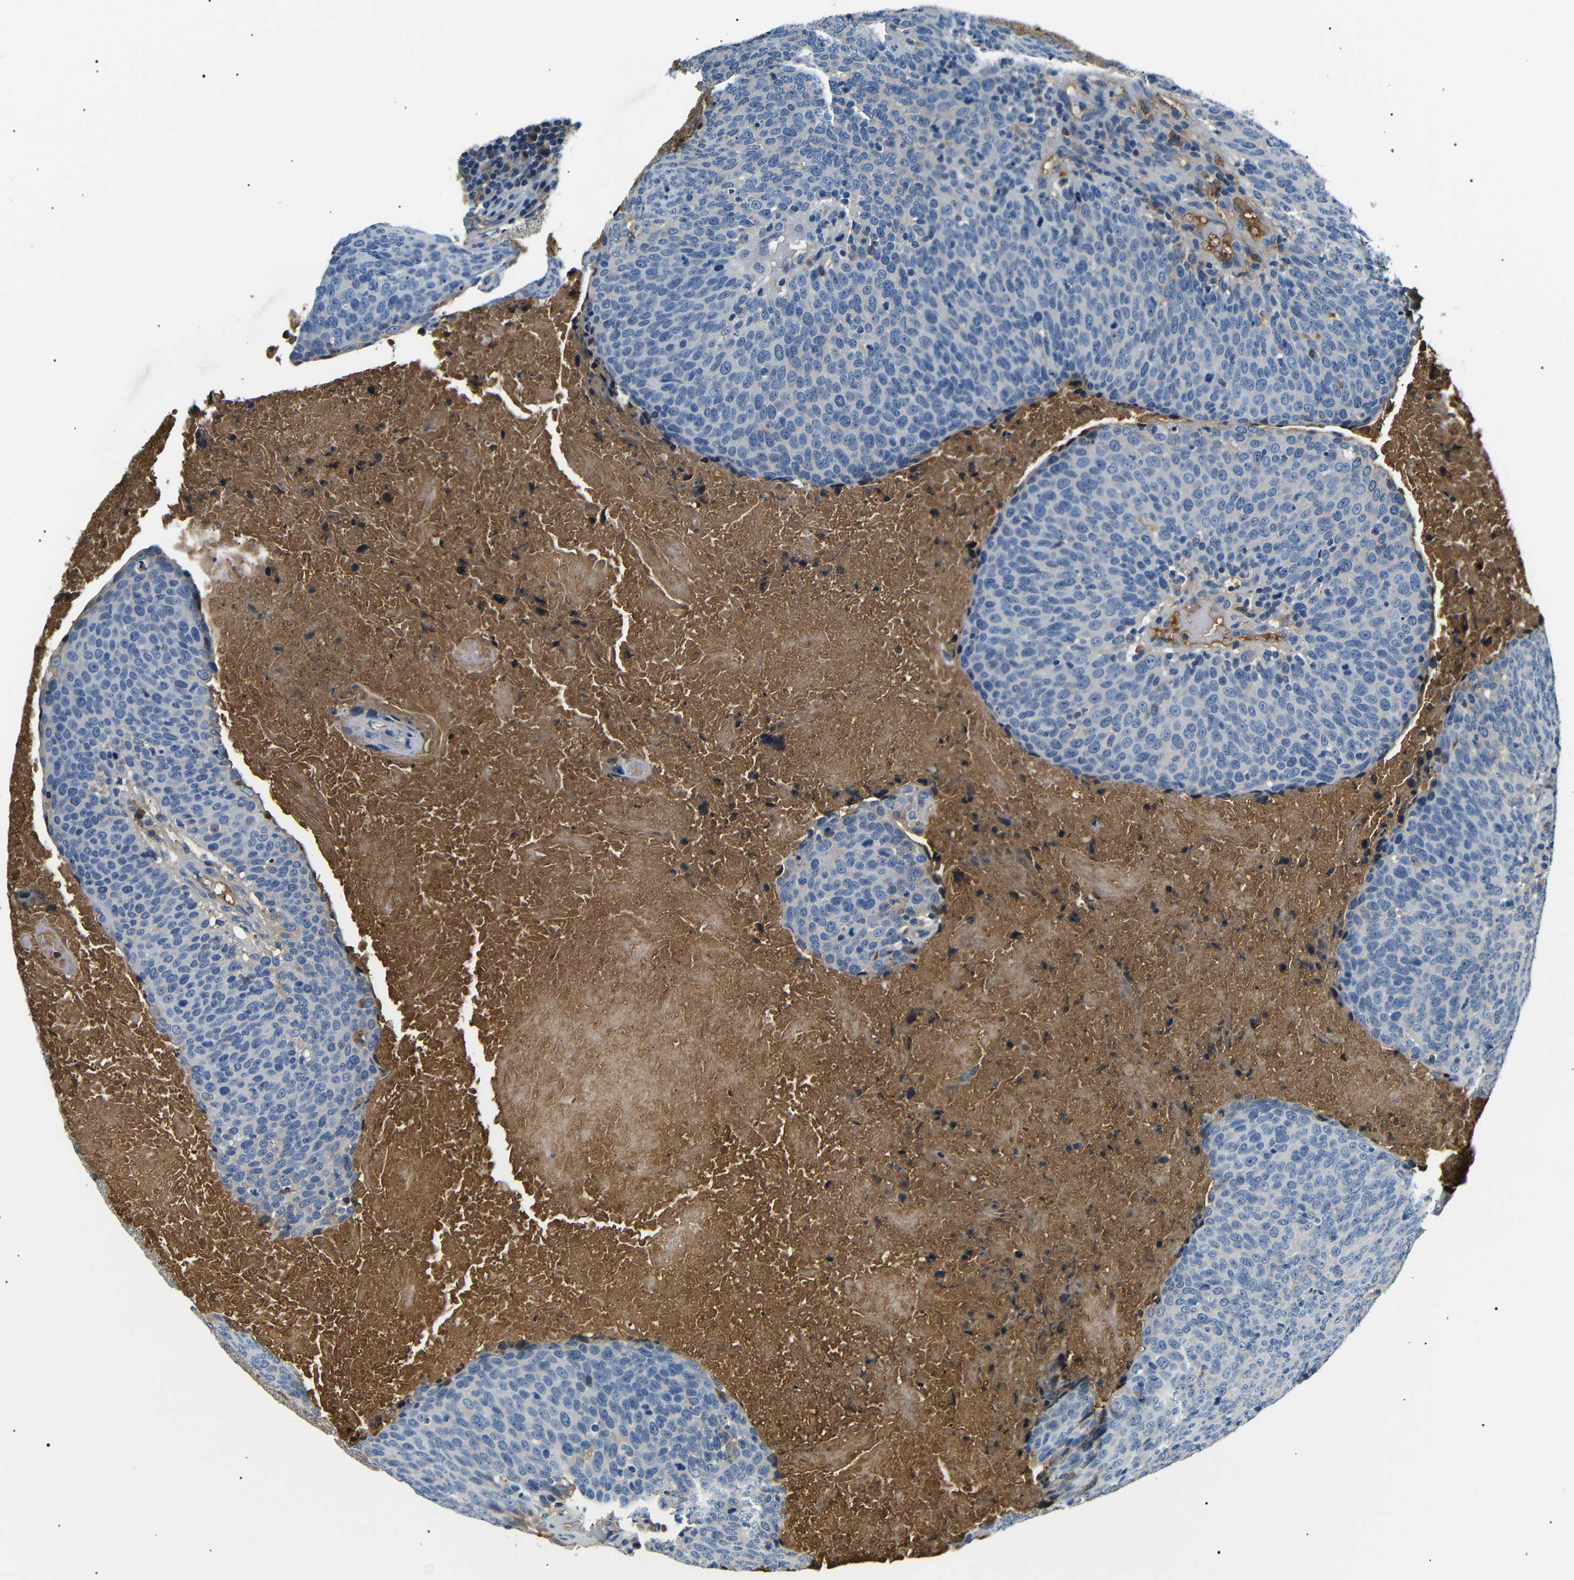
{"staining": {"intensity": "negative", "quantity": "none", "location": "none"}, "tissue": "head and neck cancer", "cell_type": "Tumor cells", "image_type": "cancer", "snomed": [{"axis": "morphology", "description": "Squamous cell carcinoma, NOS"}, {"axis": "morphology", "description": "Squamous cell carcinoma, metastatic, NOS"}, {"axis": "topography", "description": "Lymph node"}, {"axis": "topography", "description": "Head-Neck"}], "caption": "High magnification brightfield microscopy of metastatic squamous cell carcinoma (head and neck) stained with DAB (brown) and counterstained with hematoxylin (blue): tumor cells show no significant expression.", "gene": "LHCGR", "patient": {"sex": "male", "age": 62}}